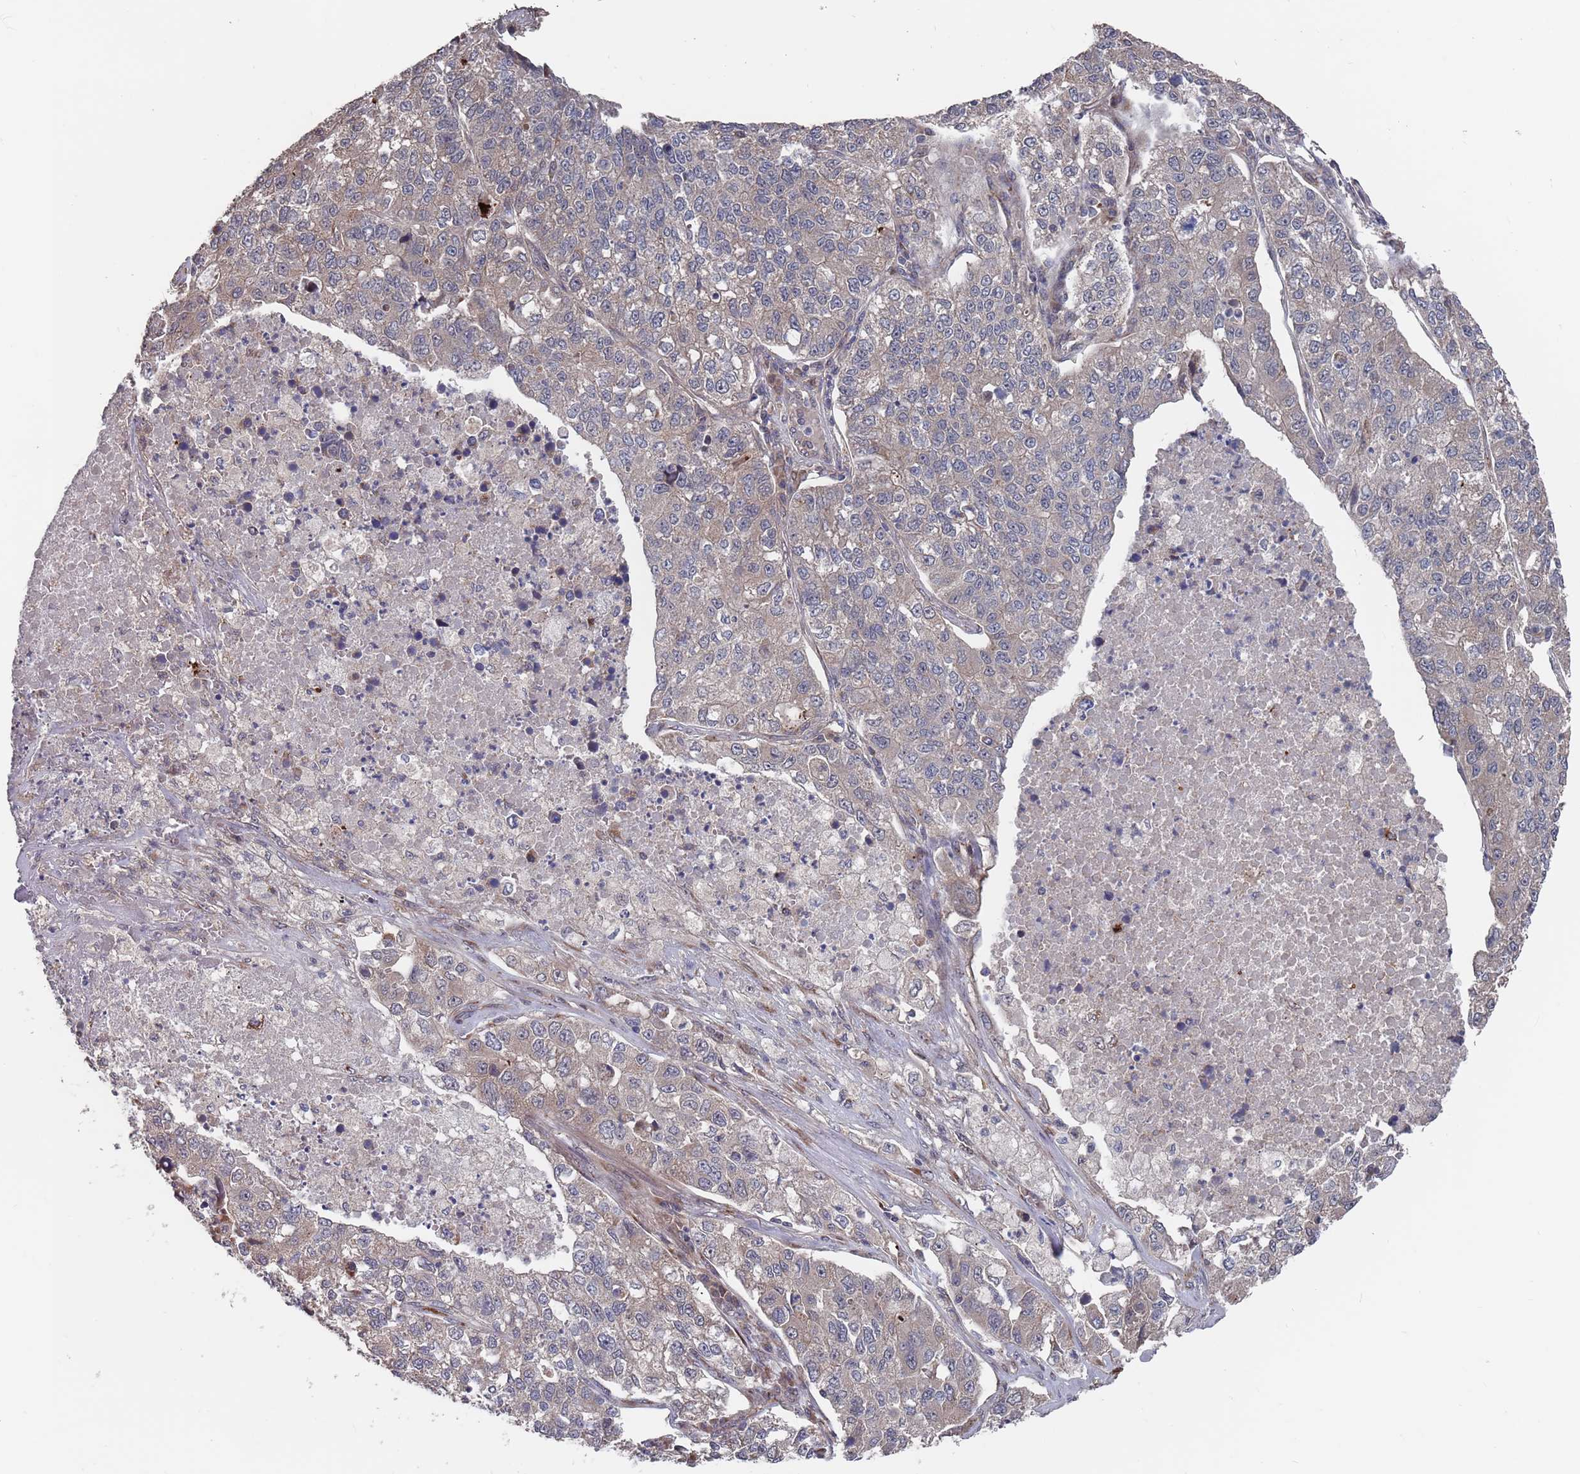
{"staining": {"intensity": "weak", "quantity": "<25%", "location": "cytoplasmic/membranous"}, "tissue": "lung cancer", "cell_type": "Tumor cells", "image_type": "cancer", "snomed": [{"axis": "morphology", "description": "Adenocarcinoma, NOS"}, {"axis": "topography", "description": "Lung"}], "caption": "Immunohistochemistry of human lung cancer shows no staining in tumor cells.", "gene": "UNC45A", "patient": {"sex": "male", "age": 49}}